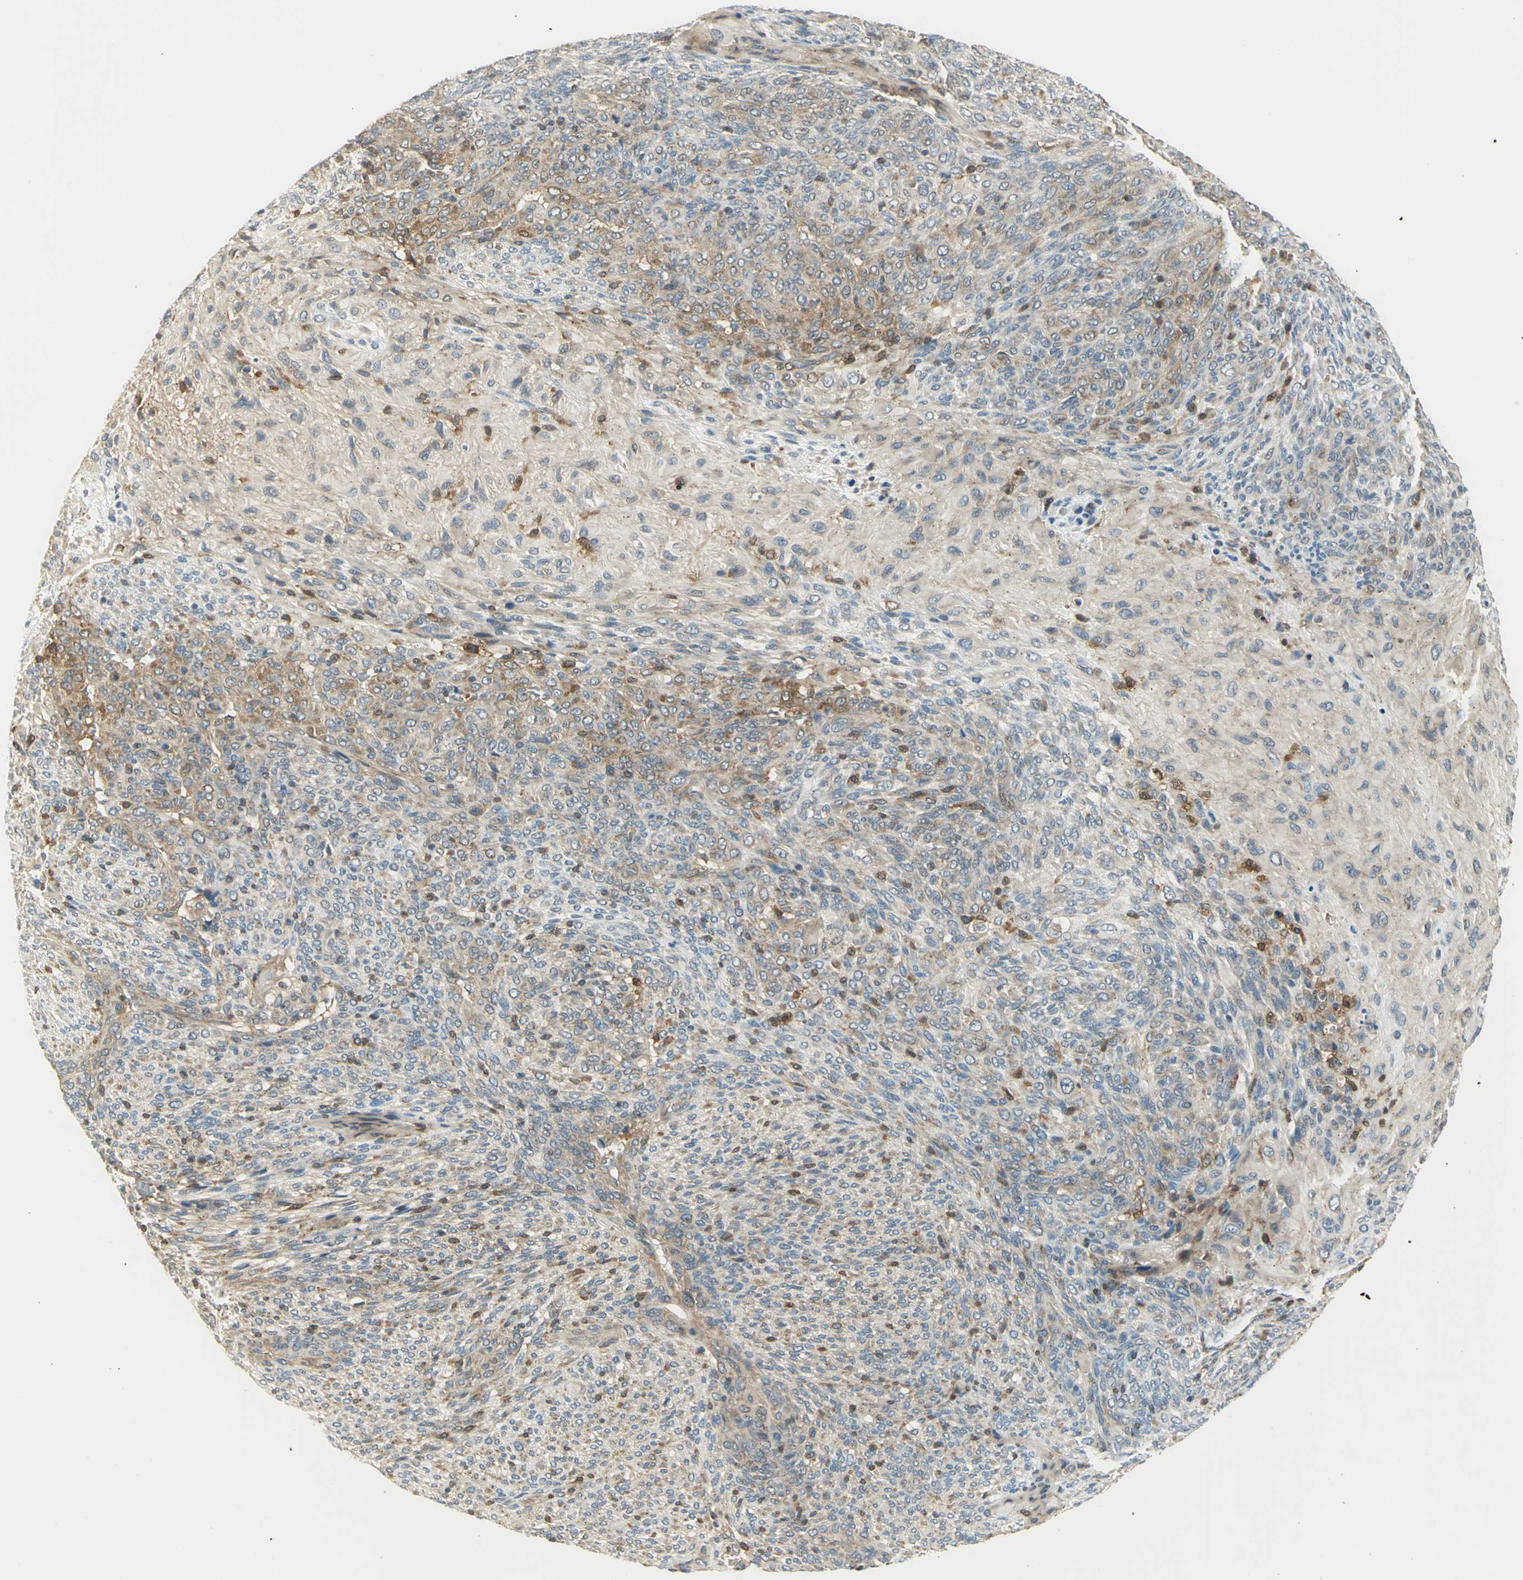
{"staining": {"intensity": "moderate", "quantity": ">75%", "location": "cytoplasmic/membranous"}, "tissue": "glioma", "cell_type": "Tumor cells", "image_type": "cancer", "snomed": [{"axis": "morphology", "description": "Glioma, malignant, High grade"}, {"axis": "topography", "description": "Cerebral cortex"}], "caption": "Human glioma stained with a brown dye reveals moderate cytoplasmic/membranous positive staining in about >75% of tumor cells.", "gene": "FYN", "patient": {"sex": "female", "age": 55}}